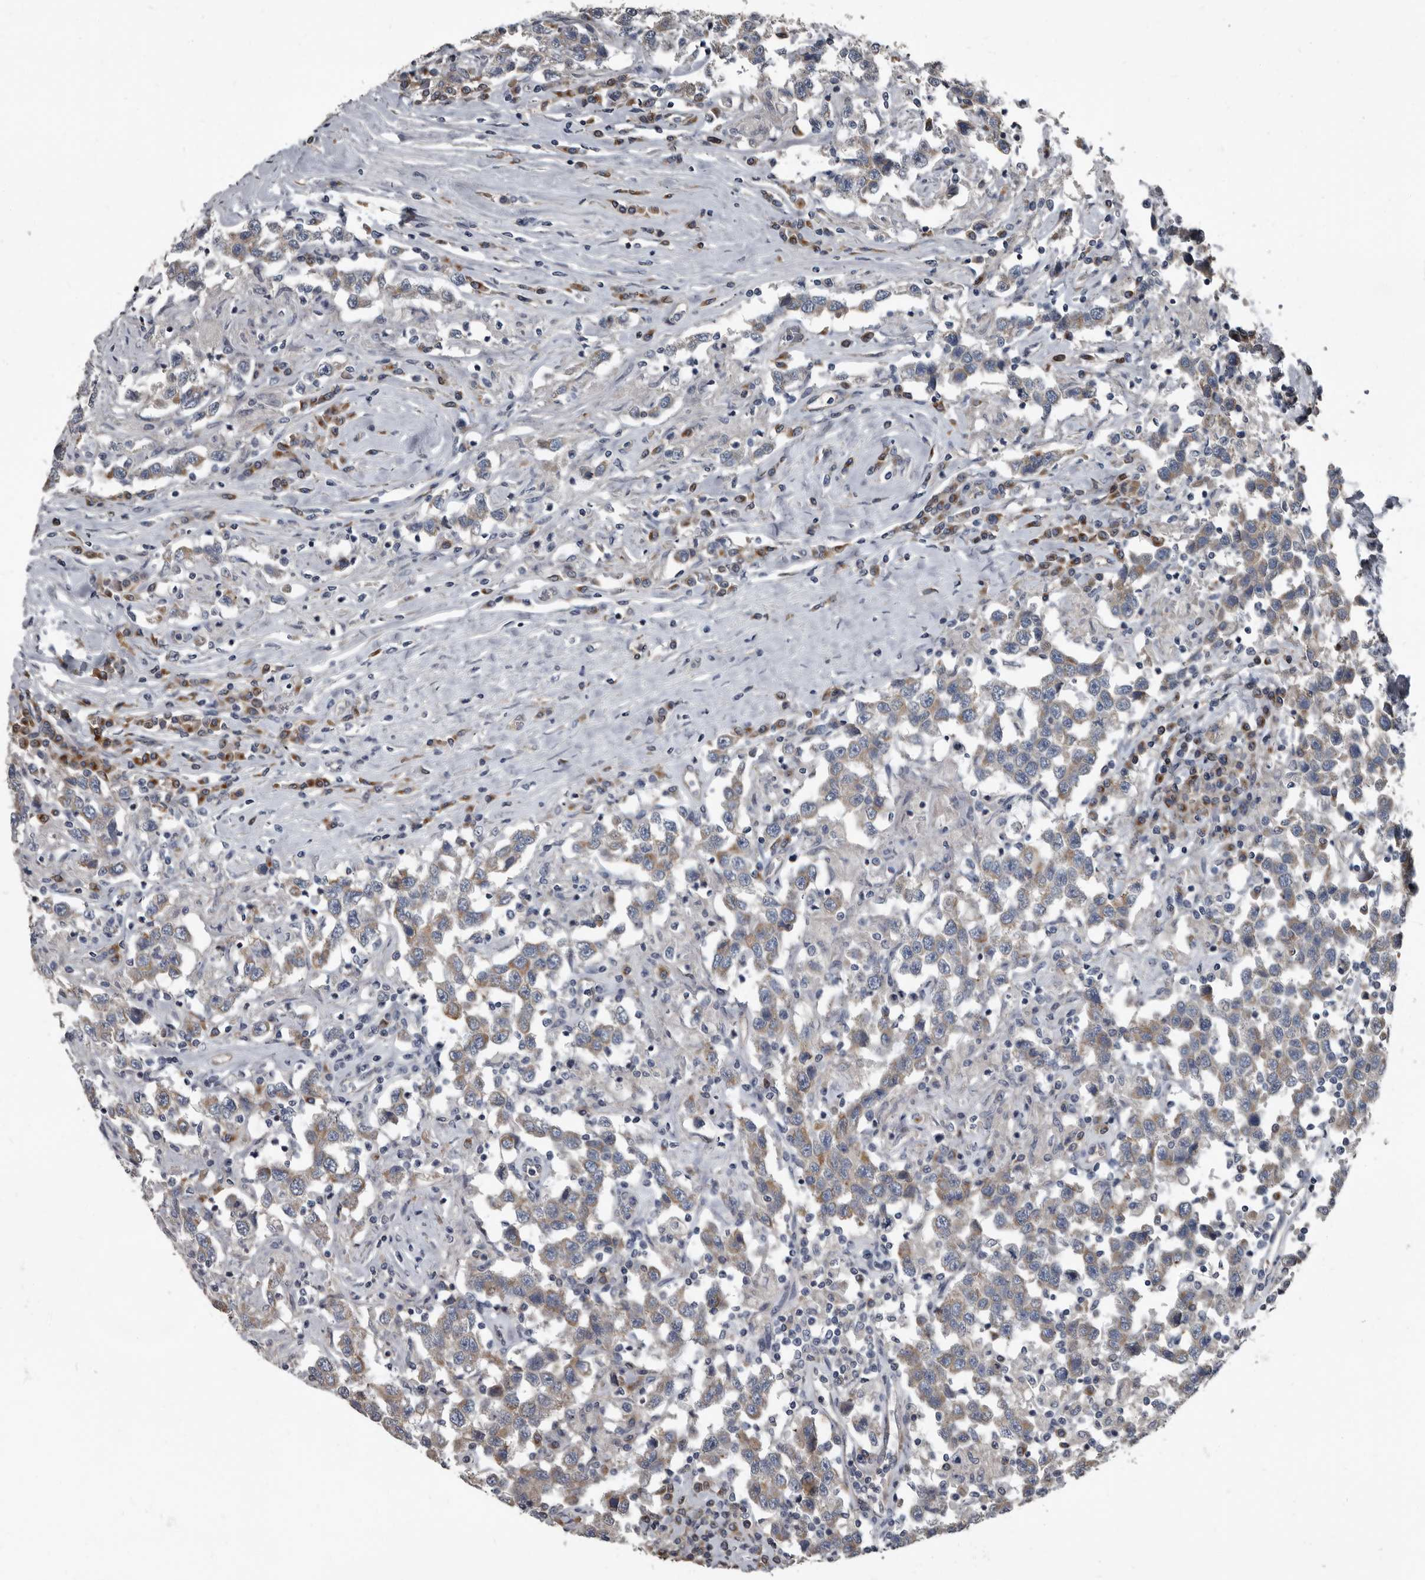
{"staining": {"intensity": "moderate", "quantity": "<25%", "location": "cytoplasmic/membranous"}, "tissue": "testis cancer", "cell_type": "Tumor cells", "image_type": "cancer", "snomed": [{"axis": "morphology", "description": "Seminoma, NOS"}, {"axis": "topography", "description": "Testis"}], "caption": "A low amount of moderate cytoplasmic/membranous positivity is present in about <25% of tumor cells in testis cancer (seminoma) tissue. Nuclei are stained in blue.", "gene": "TPD52L1", "patient": {"sex": "male", "age": 41}}